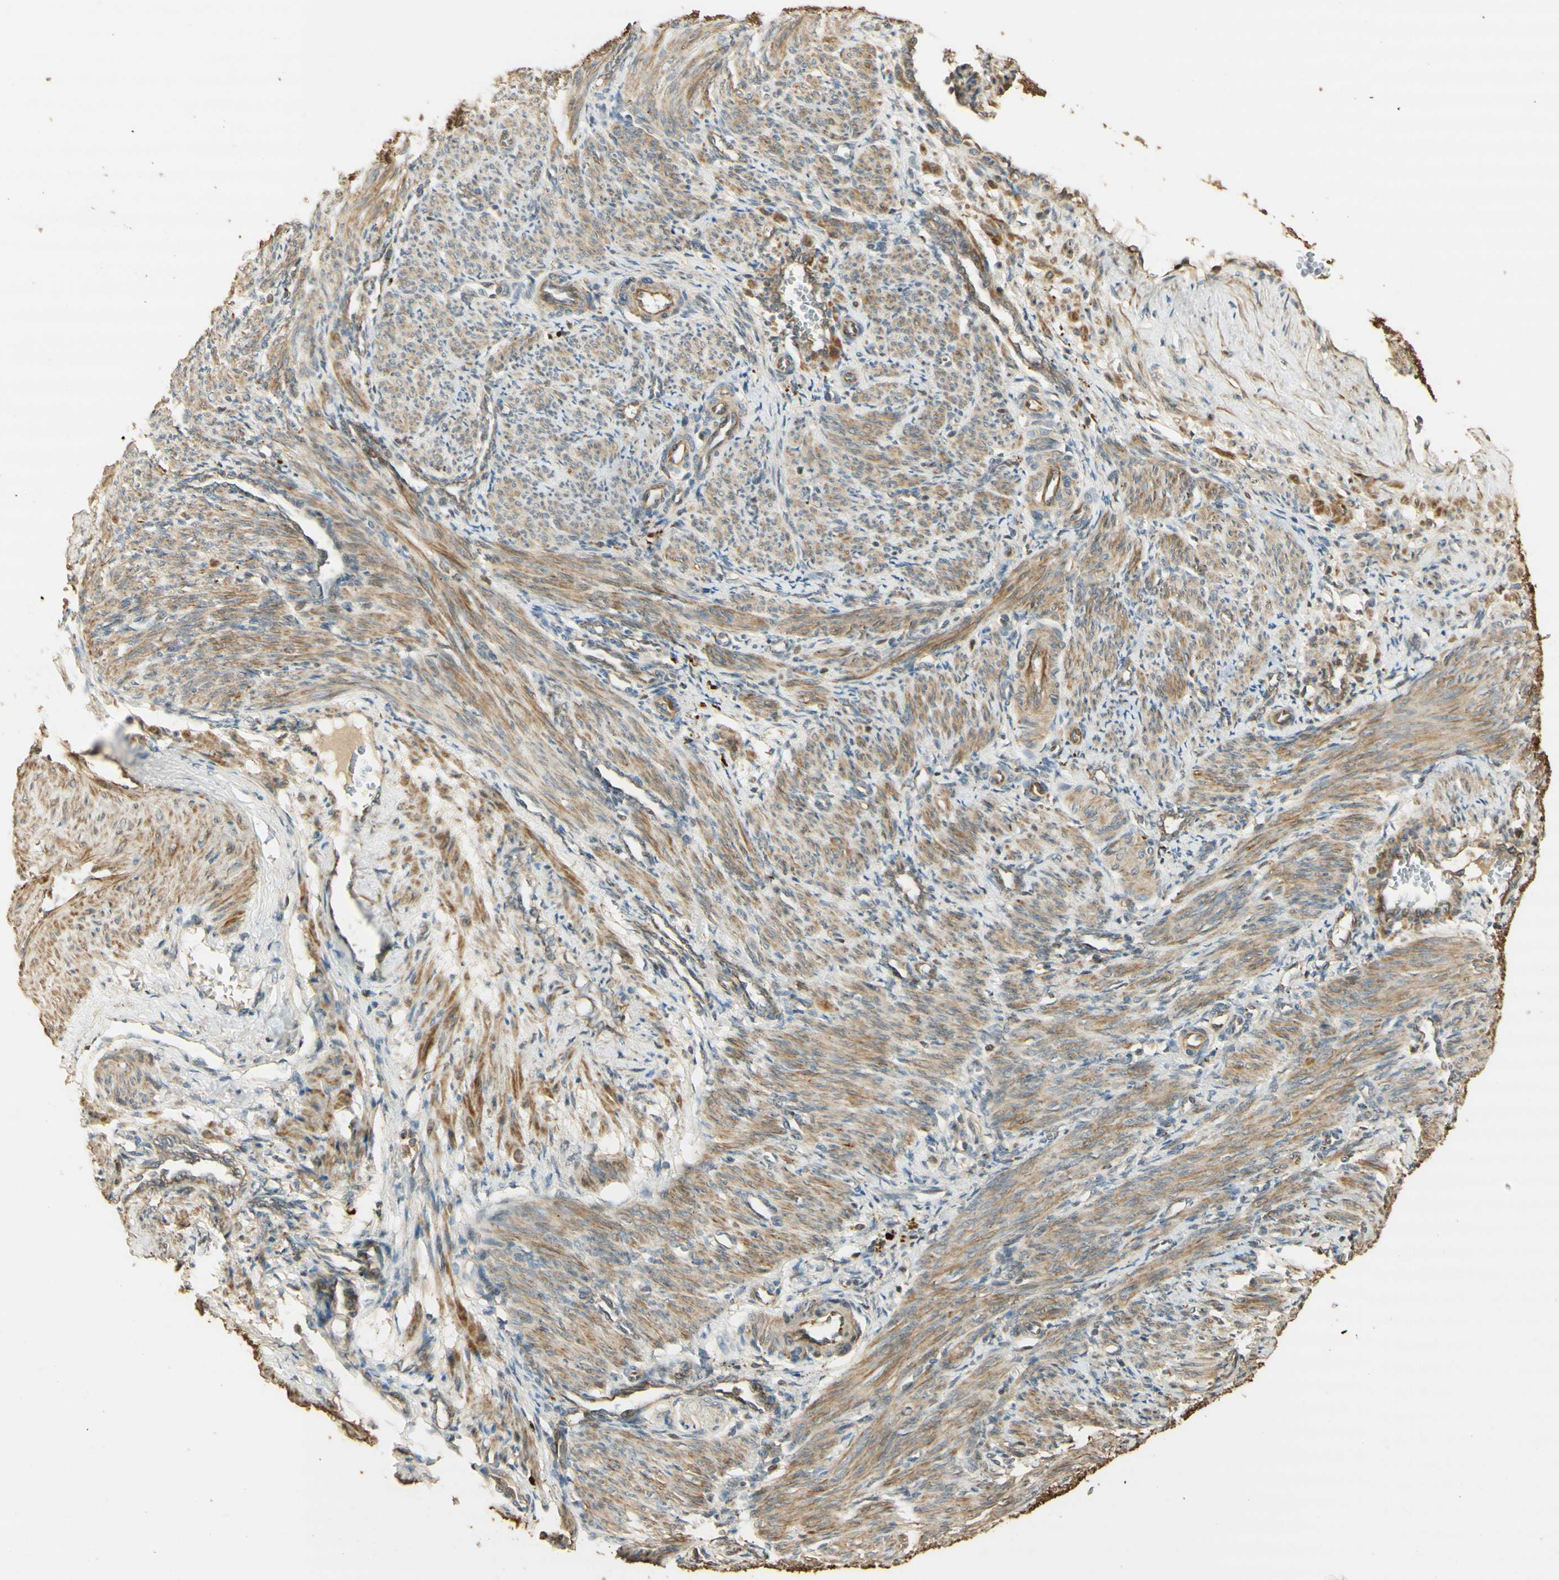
{"staining": {"intensity": "moderate", "quantity": "<25%", "location": "cytoplasmic/membranous"}, "tissue": "smooth muscle", "cell_type": "Smooth muscle cells", "image_type": "normal", "snomed": [{"axis": "morphology", "description": "Normal tissue, NOS"}, {"axis": "topography", "description": "Endometrium"}], "caption": "Benign smooth muscle reveals moderate cytoplasmic/membranous staining in approximately <25% of smooth muscle cells.", "gene": "AGER", "patient": {"sex": "female", "age": 33}}